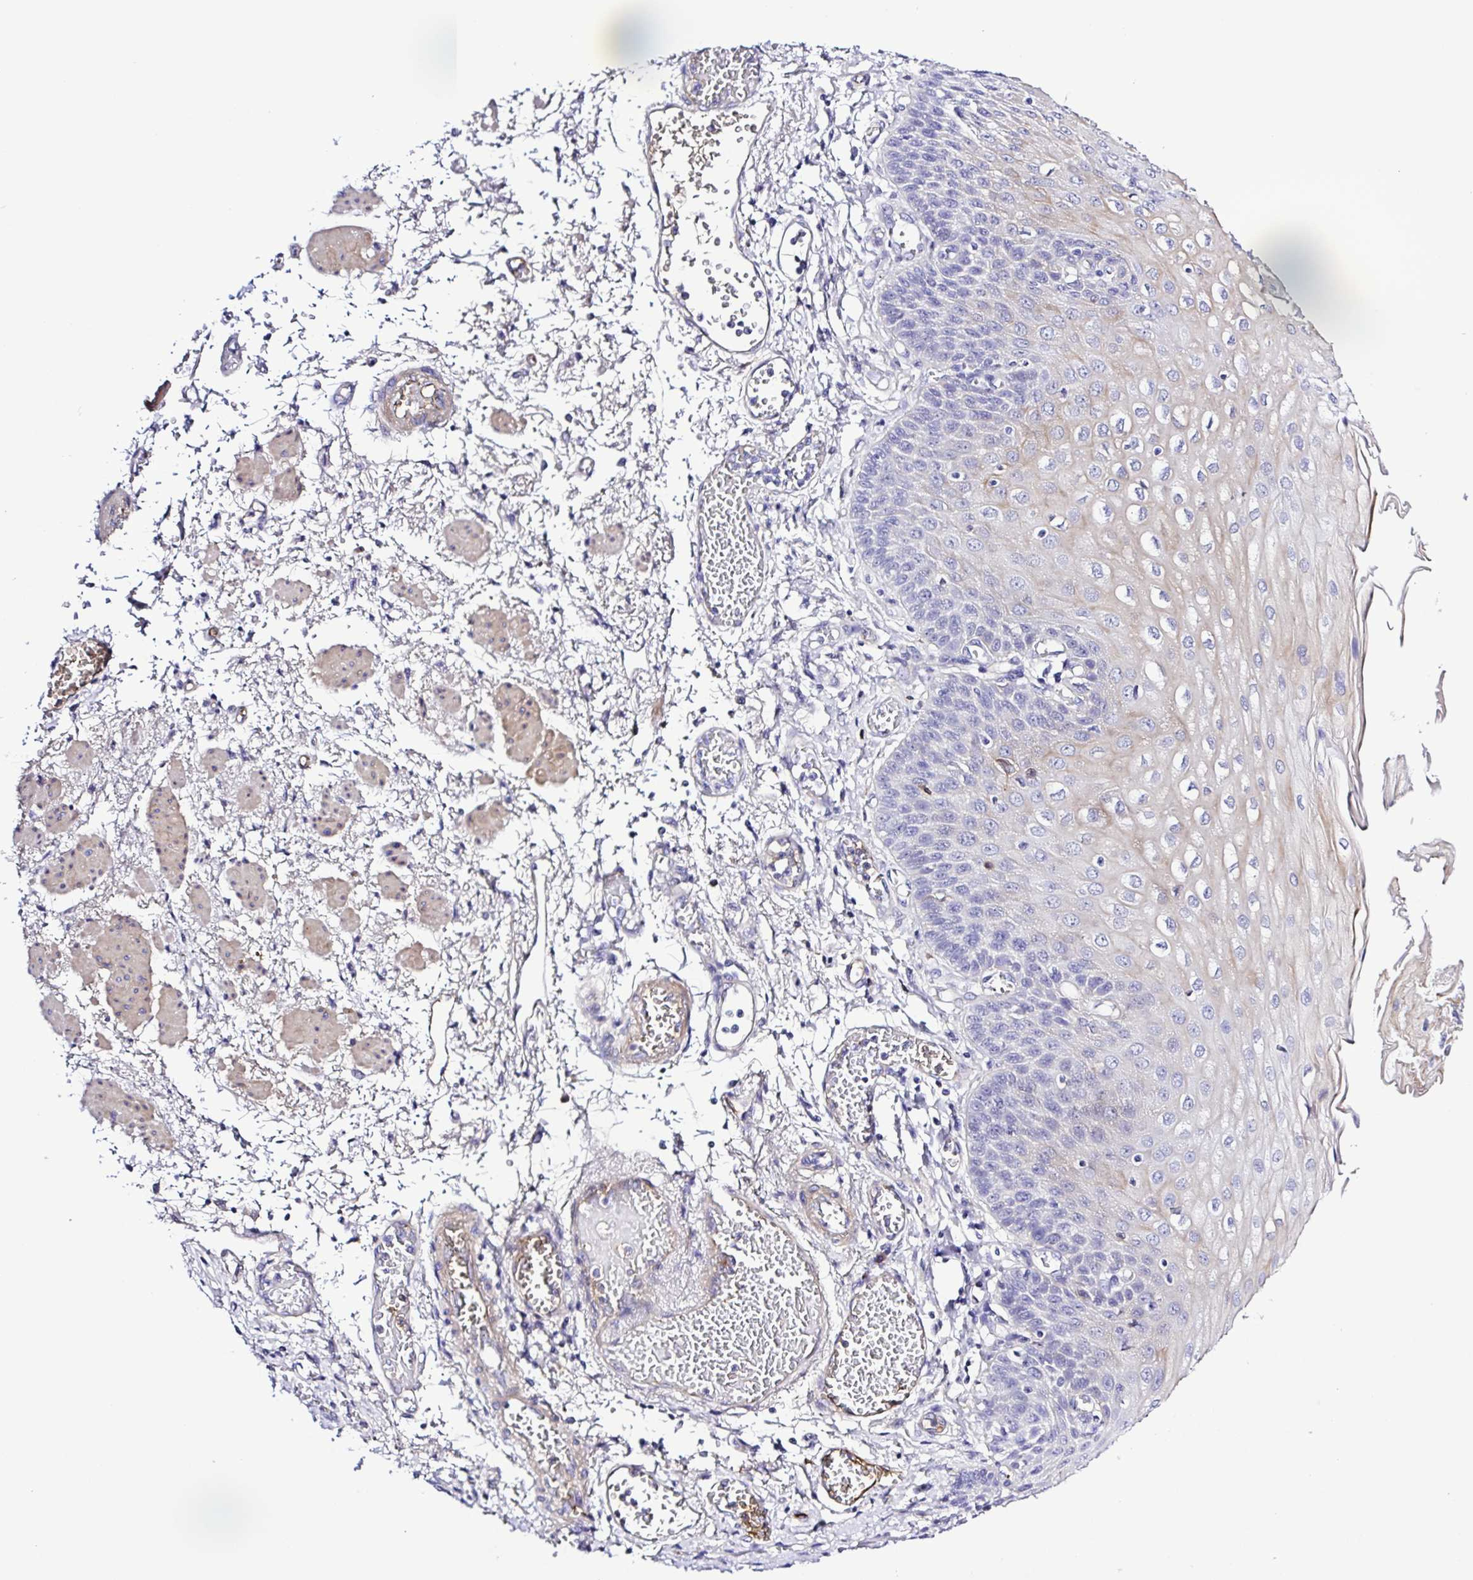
{"staining": {"intensity": "weak", "quantity": "<25%", "location": "cytoplasmic/membranous"}, "tissue": "esophagus", "cell_type": "Squamous epithelial cells", "image_type": "normal", "snomed": [{"axis": "morphology", "description": "Normal tissue, NOS"}, {"axis": "morphology", "description": "Adenocarcinoma, NOS"}, {"axis": "topography", "description": "Esophagus"}], "caption": "High power microscopy histopathology image of an immunohistochemistry image of unremarkable esophagus, revealing no significant positivity in squamous epithelial cells. (Brightfield microscopy of DAB (3,3'-diaminobenzidine) immunohistochemistry at high magnification).", "gene": "GABBR2", "patient": {"sex": "male", "age": 81}}